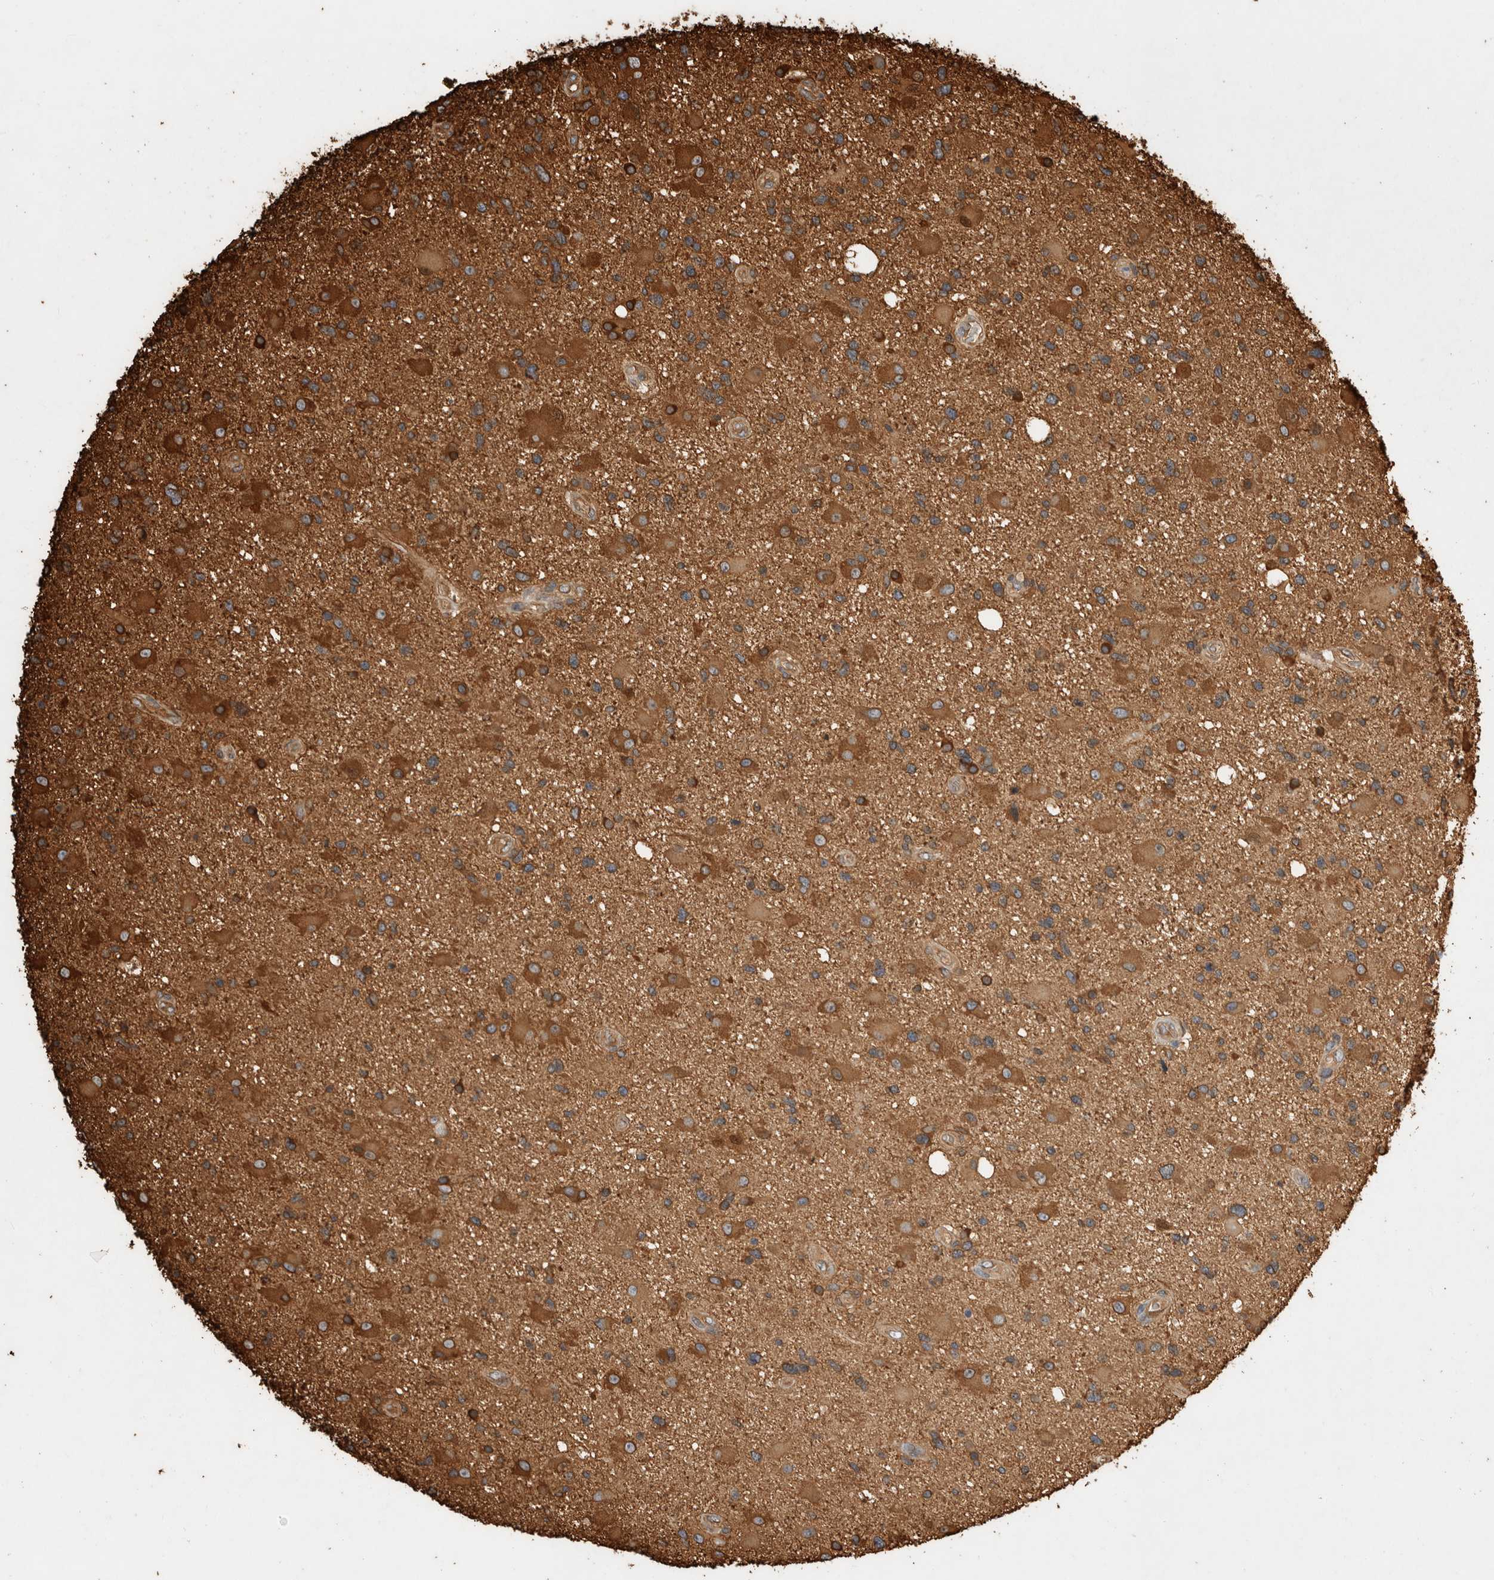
{"staining": {"intensity": "strong", "quantity": "25%-75%", "location": "cytoplasmic/membranous"}, "tissue": "glioma", "cell_type": "Tumor cells", "image_type": "cancer", "snomed": [{"axis": "morphology", "description": "Glioma, malignant, High grade"}, {"axis": "topography", "description": "Brain"}], "caption": "Immunohistochemistry (IHC) histopathology image of neoplastic tissue: glioma stained using immunohistochemistry demonstrates high levels of strong protein expression localized specifically in the cytoplasmic/membranous of tumor cells, appearing as a cytoplasmic/membranous brown color.", "gene": "ZNF397", "patient": {"sex": "male", "age": 33}}